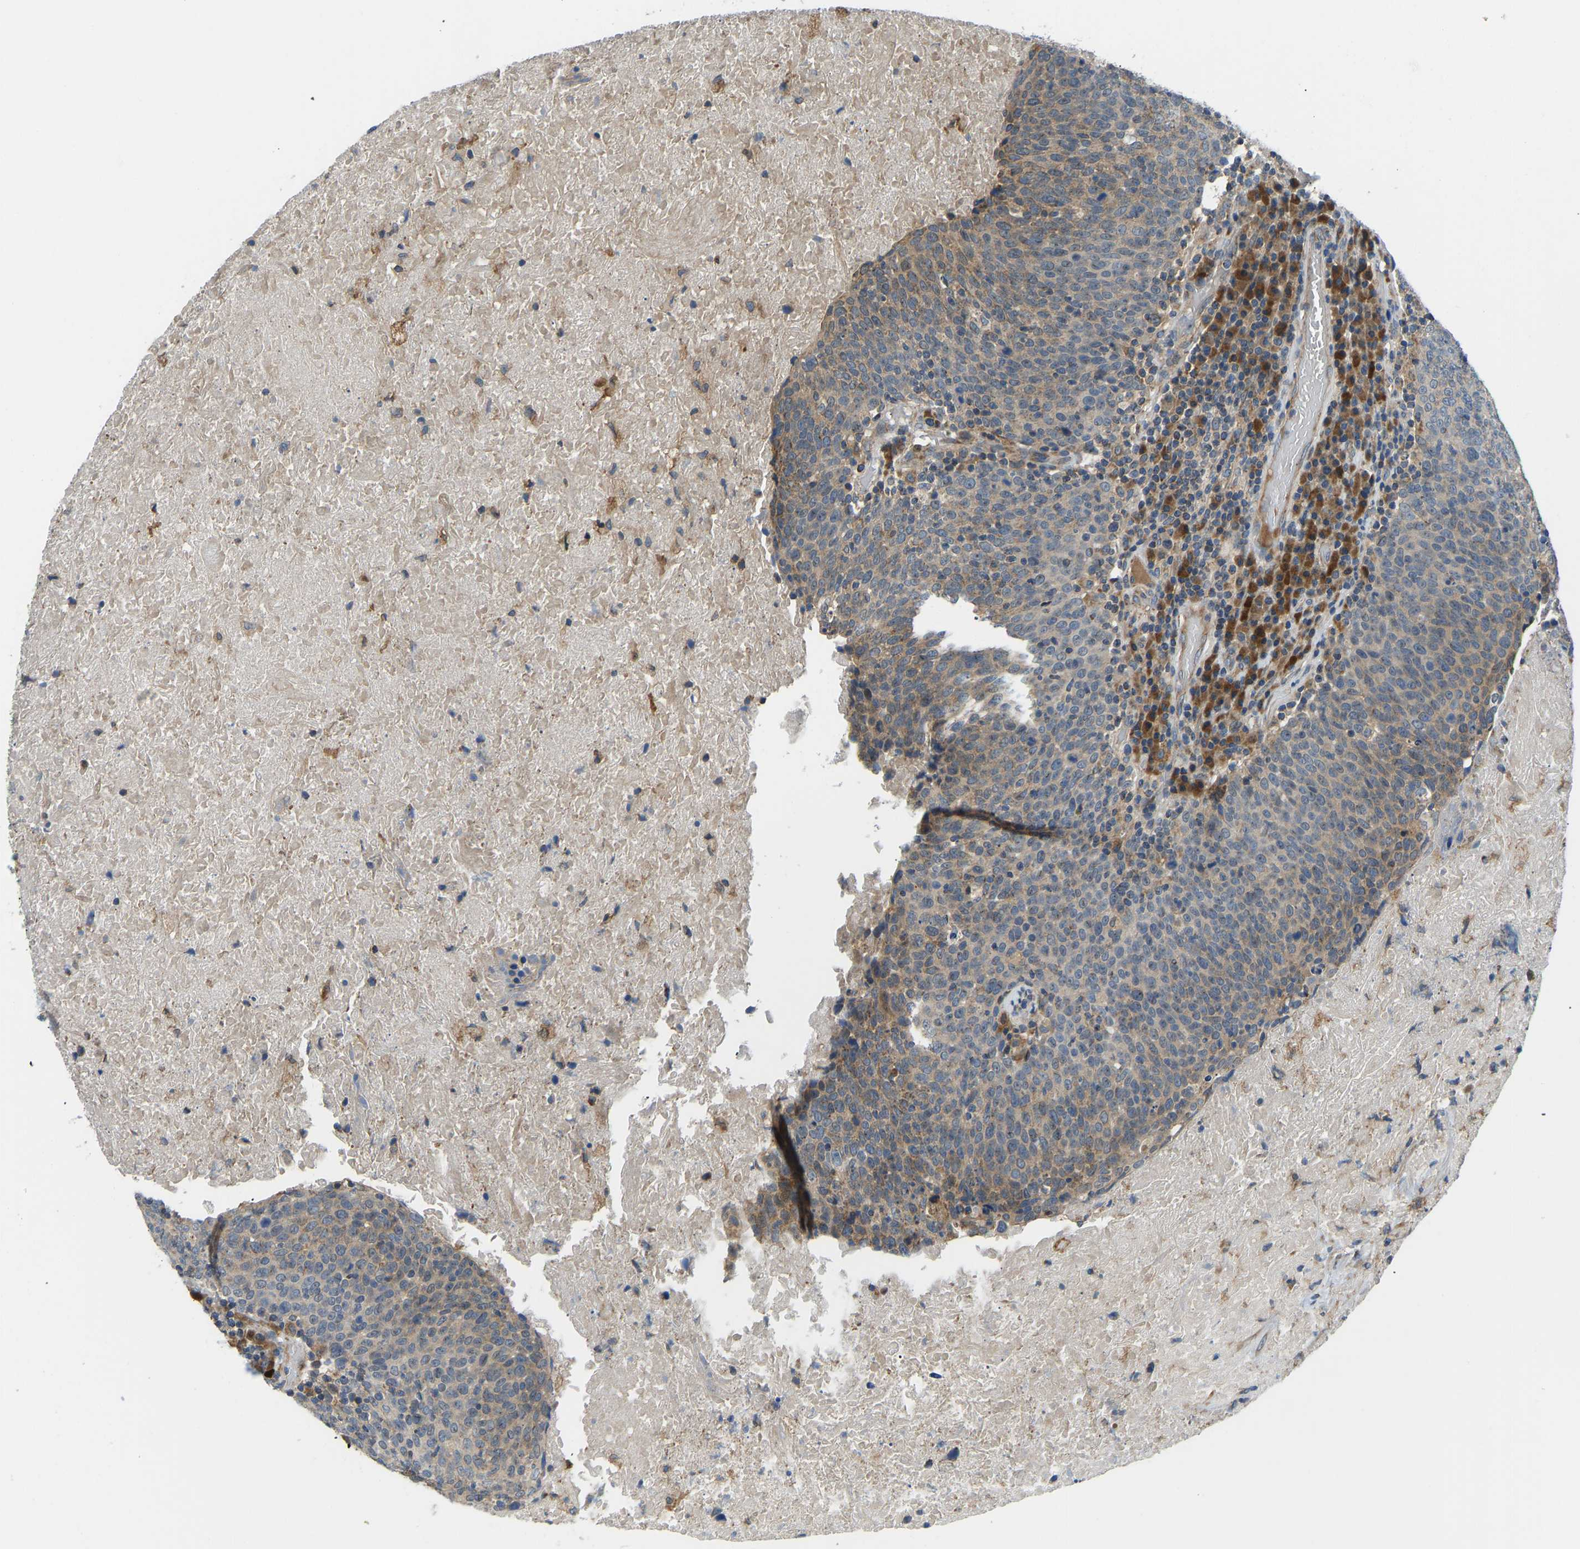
{"staining": {"intensity": "weak", "quantity": "25%-75%", "location": "cytoplasmic/membranous"}, "tissue": "head and neck cancer", "cell_type": "Tumor cells", "image_type": "cancer", "snomed": [{"axis": "morphology", "description": "Squamous cell carcinoma, NOS"}, {"axis": "morphology", "description": "Squamous cell carcinoma, metastatic, NOS"}, {"axis": "topography", "description": "Lymph node"}, {"axis": "topography", "description": "Head-Neck"}], "caption": "Brown immunohistochemical staining in head and neck cancer exhibits weak cytoplasmic/membranous expression in approximately 25%-75% of tumor cells. Nuclei are stained in blue.", "gene": "RBP1", "patient": {"sex": "male", "age": 62}}